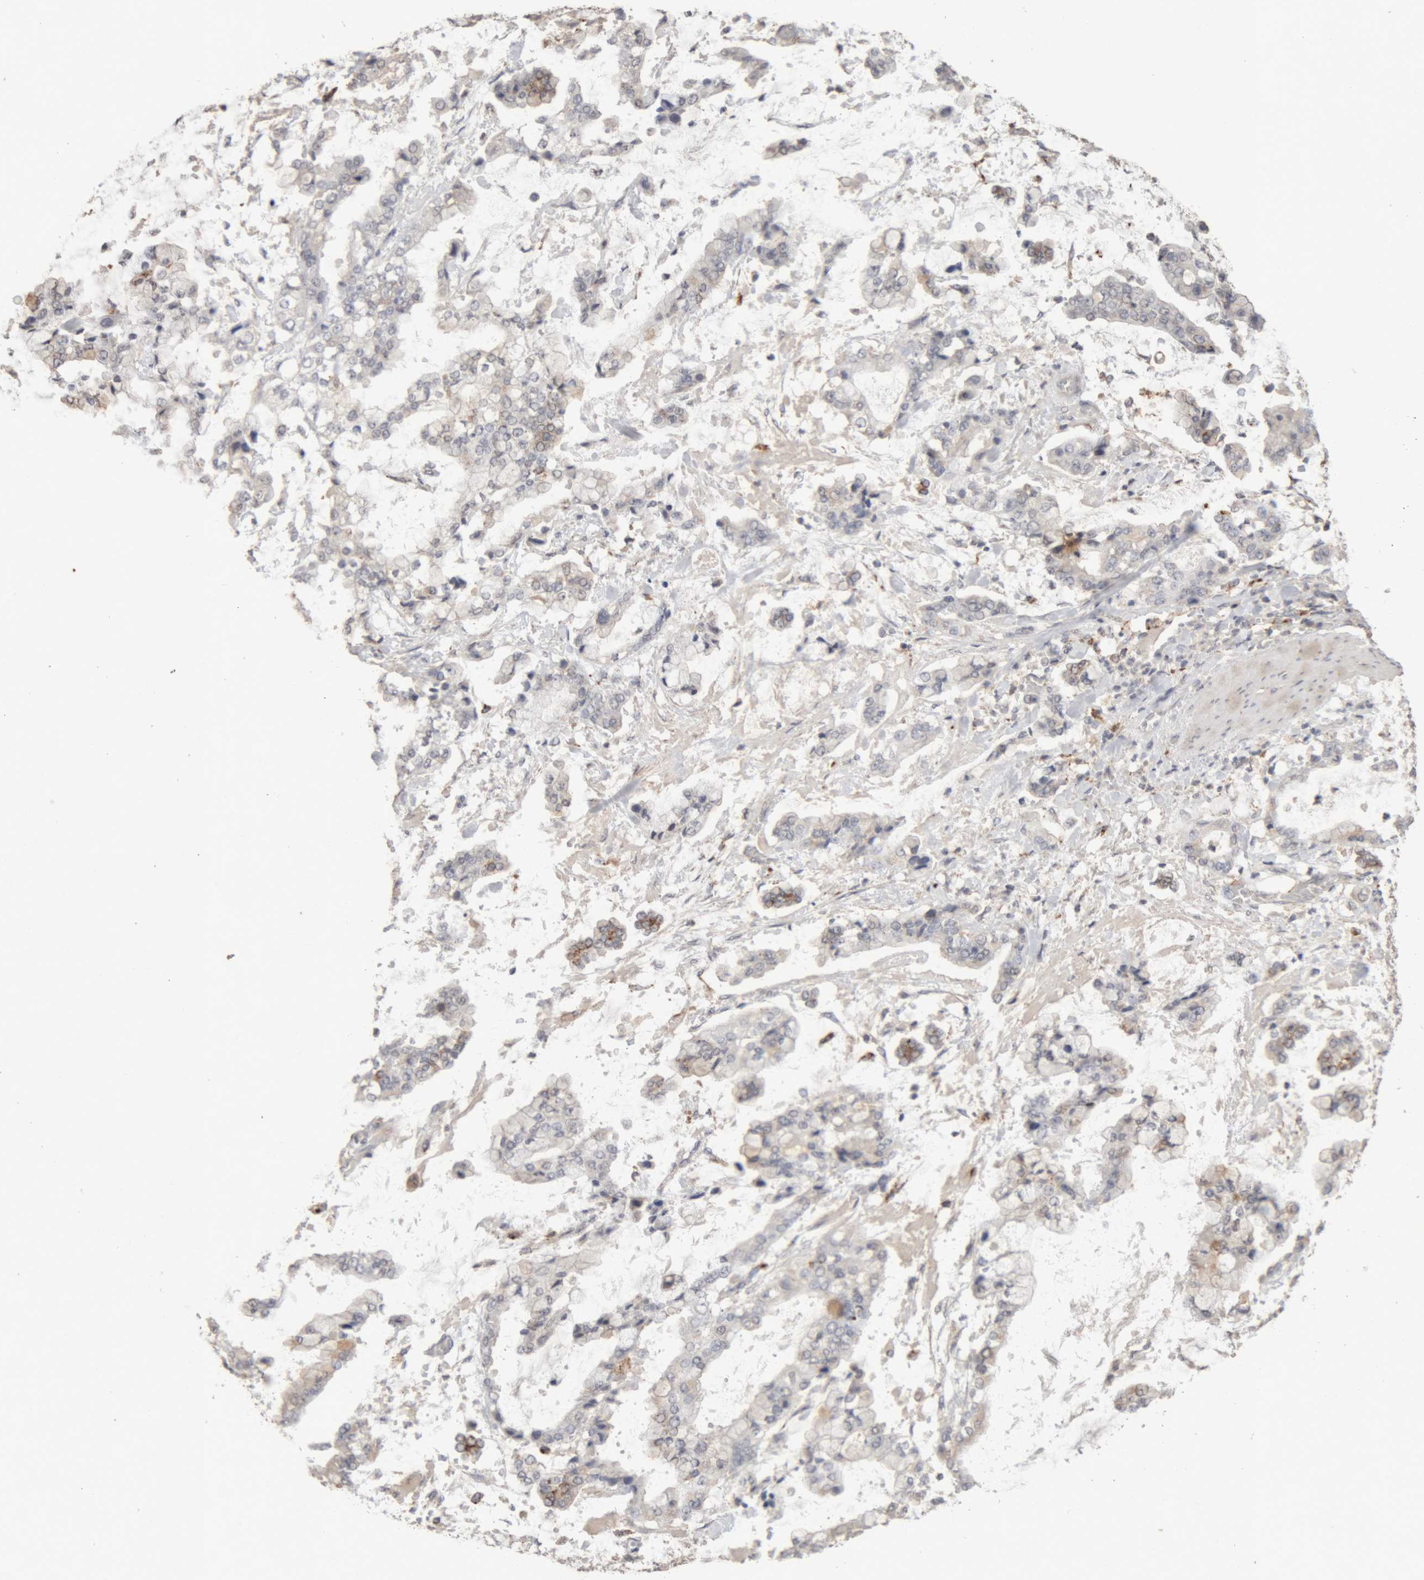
{"staining": {"intensity": "negative", "quantity": "none", "location": "none"}, "tissue": "stomach cancer", "cell_type": "Tumor cells", "image_type": "cancer", "snomed": [{"axis": "morphology", "description": "Normal tissue, NOS"}, {"axis": "morphology", "description": "Adenocarcinoma, NOS"}, {"axis": "topography", "description": "Stomach, upper"}, {"axis": "topography", "description": "Stomach"}], "caption": "Tumor cells show no significant positivity in stomach cancer. (Immunohistochemistry, brightfield microscopy, high magnification).", "gene": "ARSA", "patient": {"sex": "male", "age": 76}}